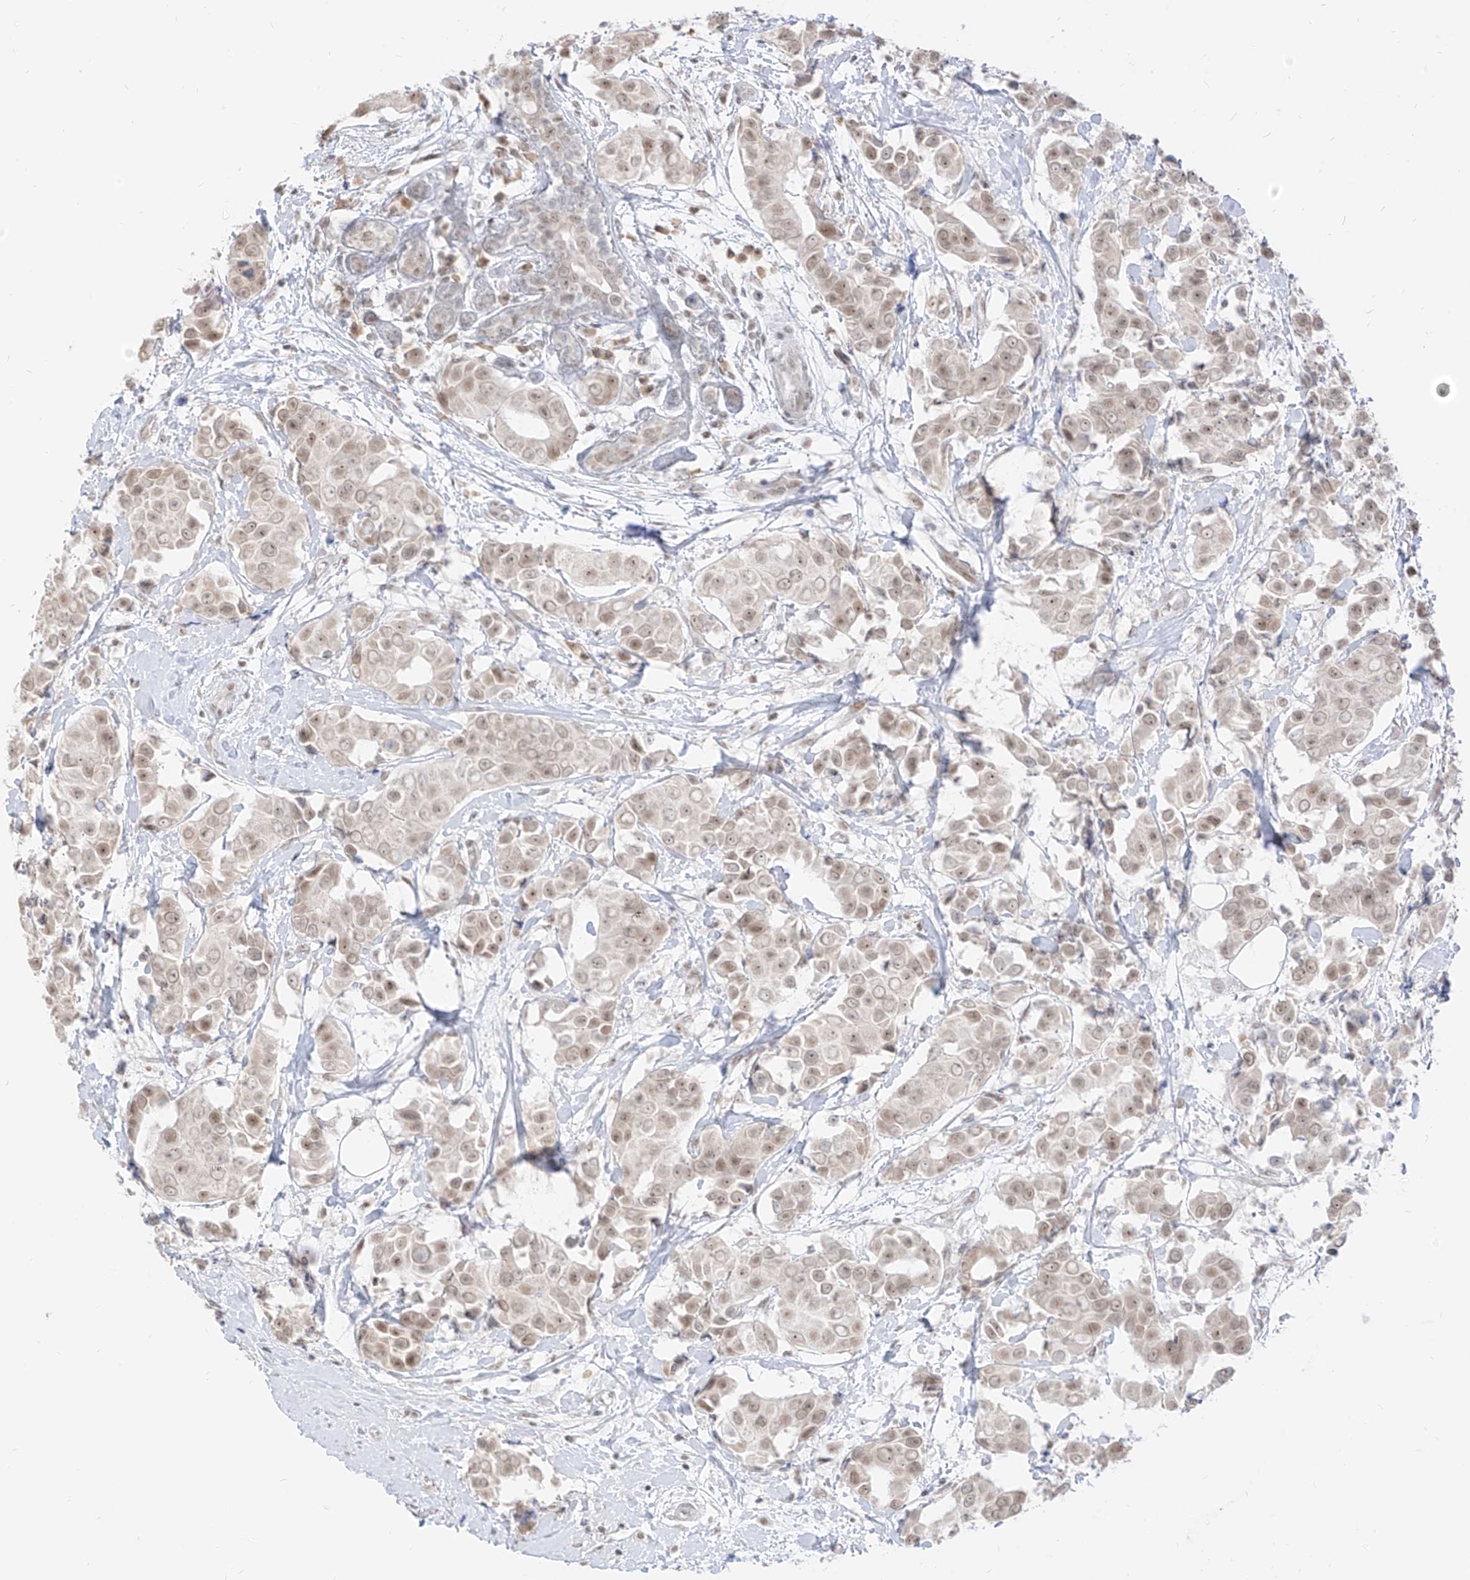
{"staining": {"intensity": "weak", "quantity": ">75%", "location": "nuclear"}, "tissue": "breast cancer", "cell_type": "Tumor cells", "image_type": "cancer", "snomed": [{"axis": "morphology", "description": "Normal tissue, NOS"}, {"axis": "morphology", "description": "Duct carcinoma"}, {"axis": "topography", "description": "Breast"}], "caption": "Human intraductal carcinoma (breast) stained for a protein (brown) displays weak nuclear positive staining in about >75% of tumor cells.", "gene": "SUPT5H", "patient": {"sex": "female", "age": 39}}